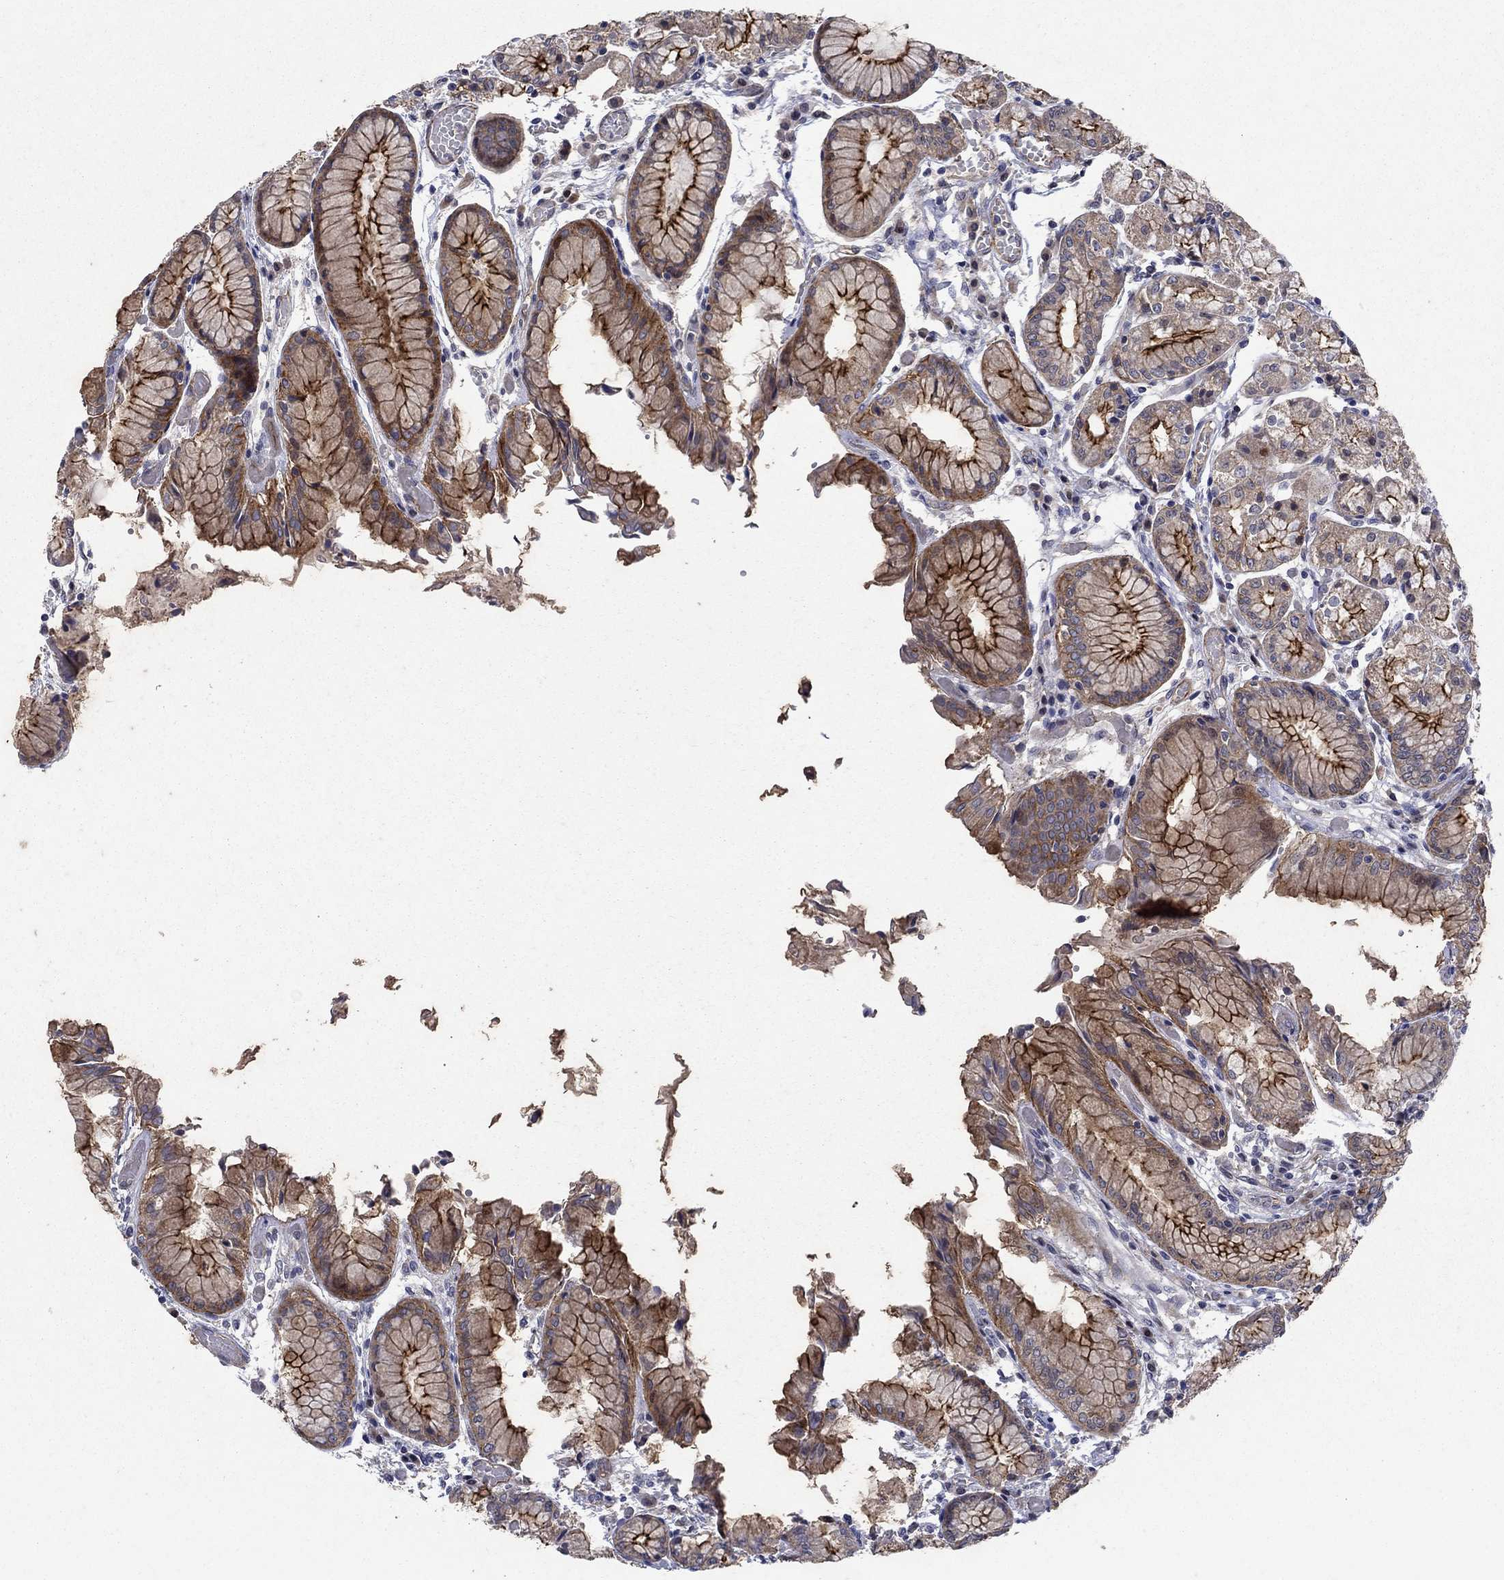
{"staining": {"intensity": "strong", "quantity": "25%-75%", "location": "cytoplasmic/membranous"}, "tissue": "stomach", "cell_type": "Glandular cells", "image_type": "normal", "snomed": [{"axis": "morphology", "description": "Normal tissue, NOS"}, {"axis": "topography", "description": "Stomach, upper"}], "caption": "Stomach stained with immunohistochemistry (IHC) demonstrates strong cytoplasmic/membranous positivity in about 25%-75% of glandular cells.", "gene": "SLC7A1", "patient": {"sex": "male", "age": 72}}